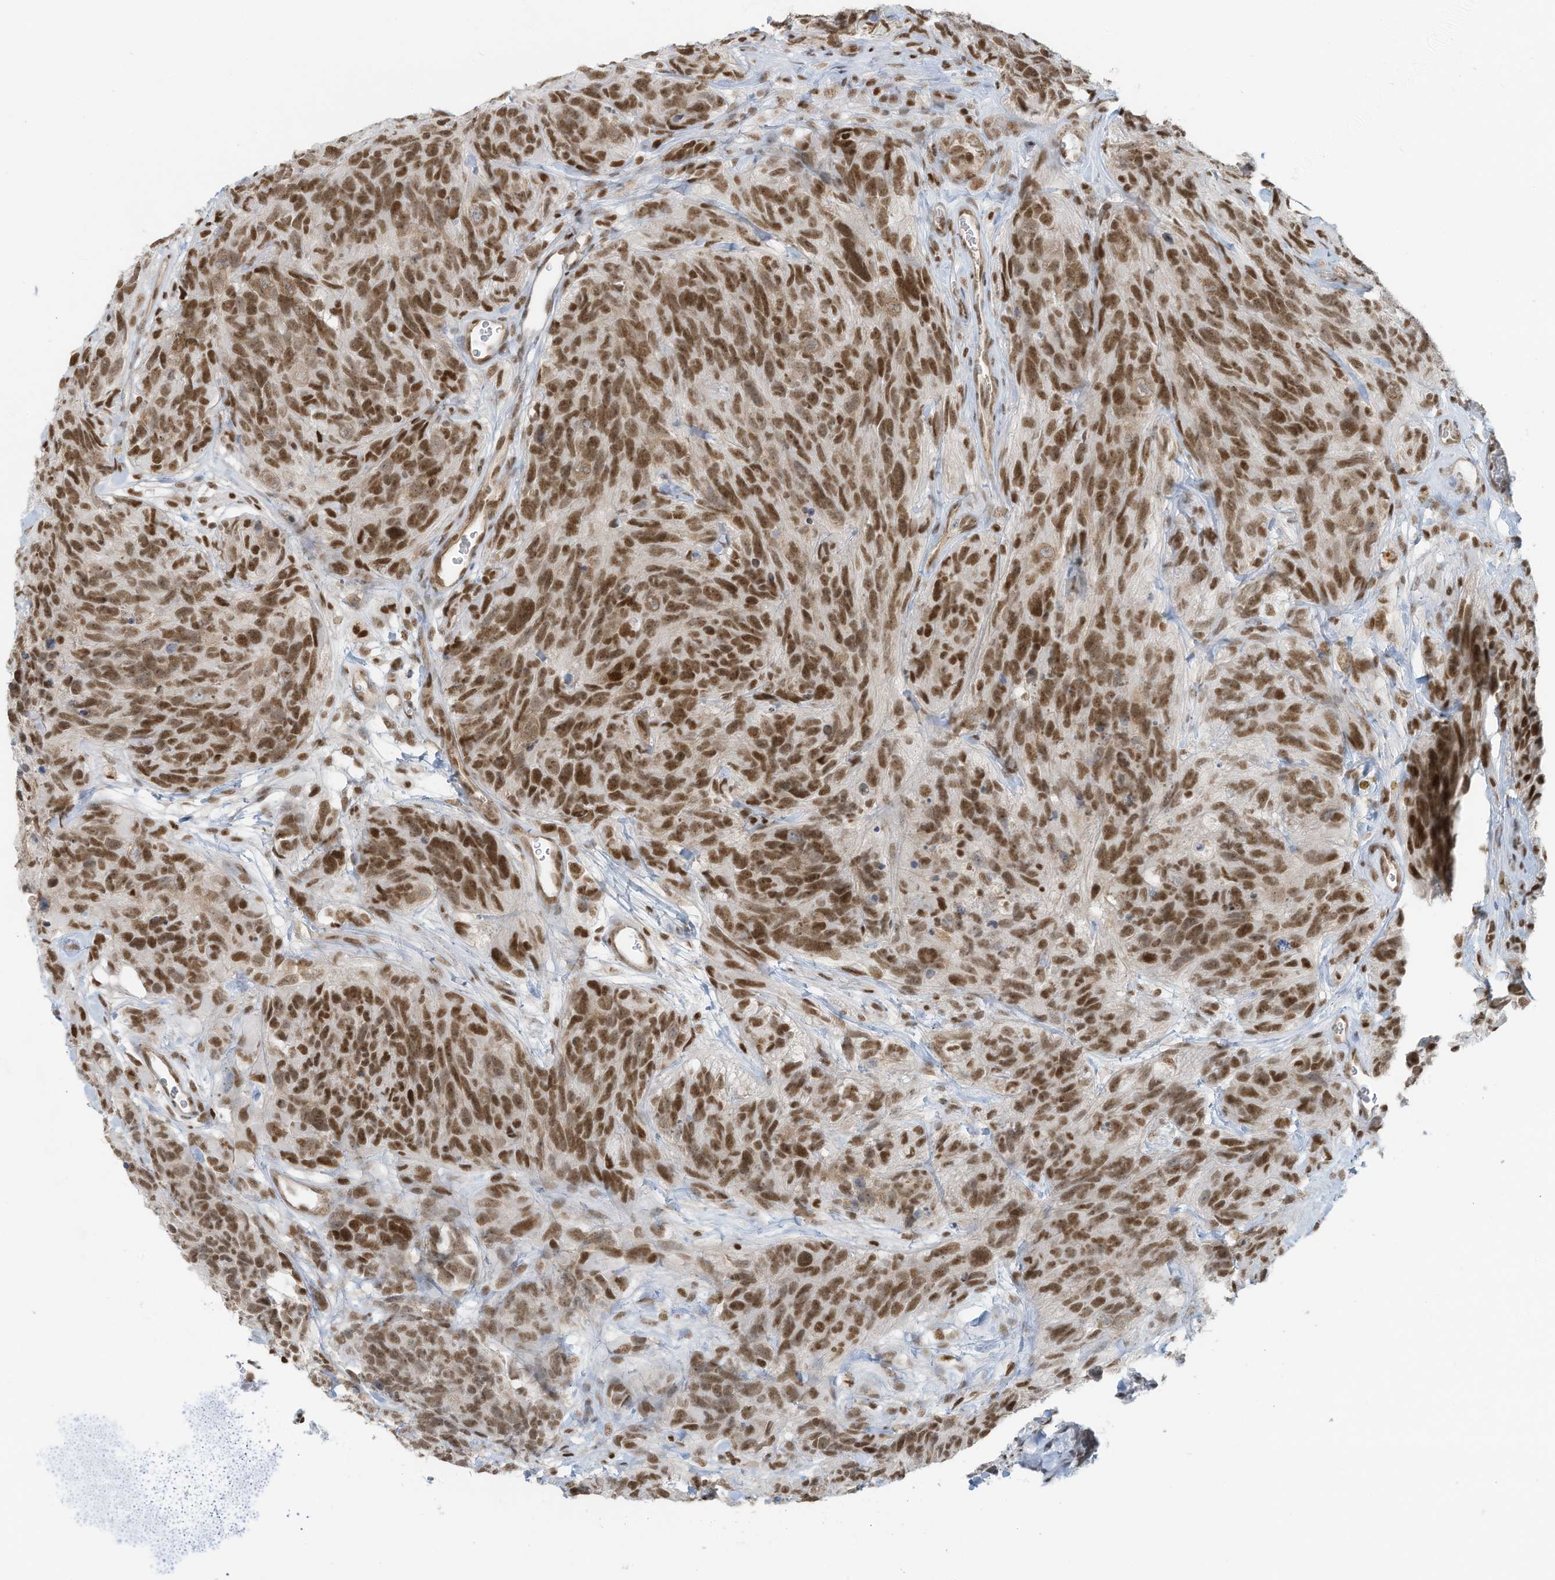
{"staining": {"intensity": "strong", "quantity": ">75%", "location": "nuclear"}, "tissue": "glioma", "cell_type": "Tumor cells", "image_type": "cancer", "snomed": [{"axis": "morphology", "description": "Glioma, malignant, High grade"}, {"axis": "topography", "description": "Brain"}], "caption": "A high amount of strong nuclear expression is seen in about >75% of tumor cells in high-grade glioma (malignant) tissue.", "gene": "DBR1", "patient": {"sex": "male", "age": 69}}